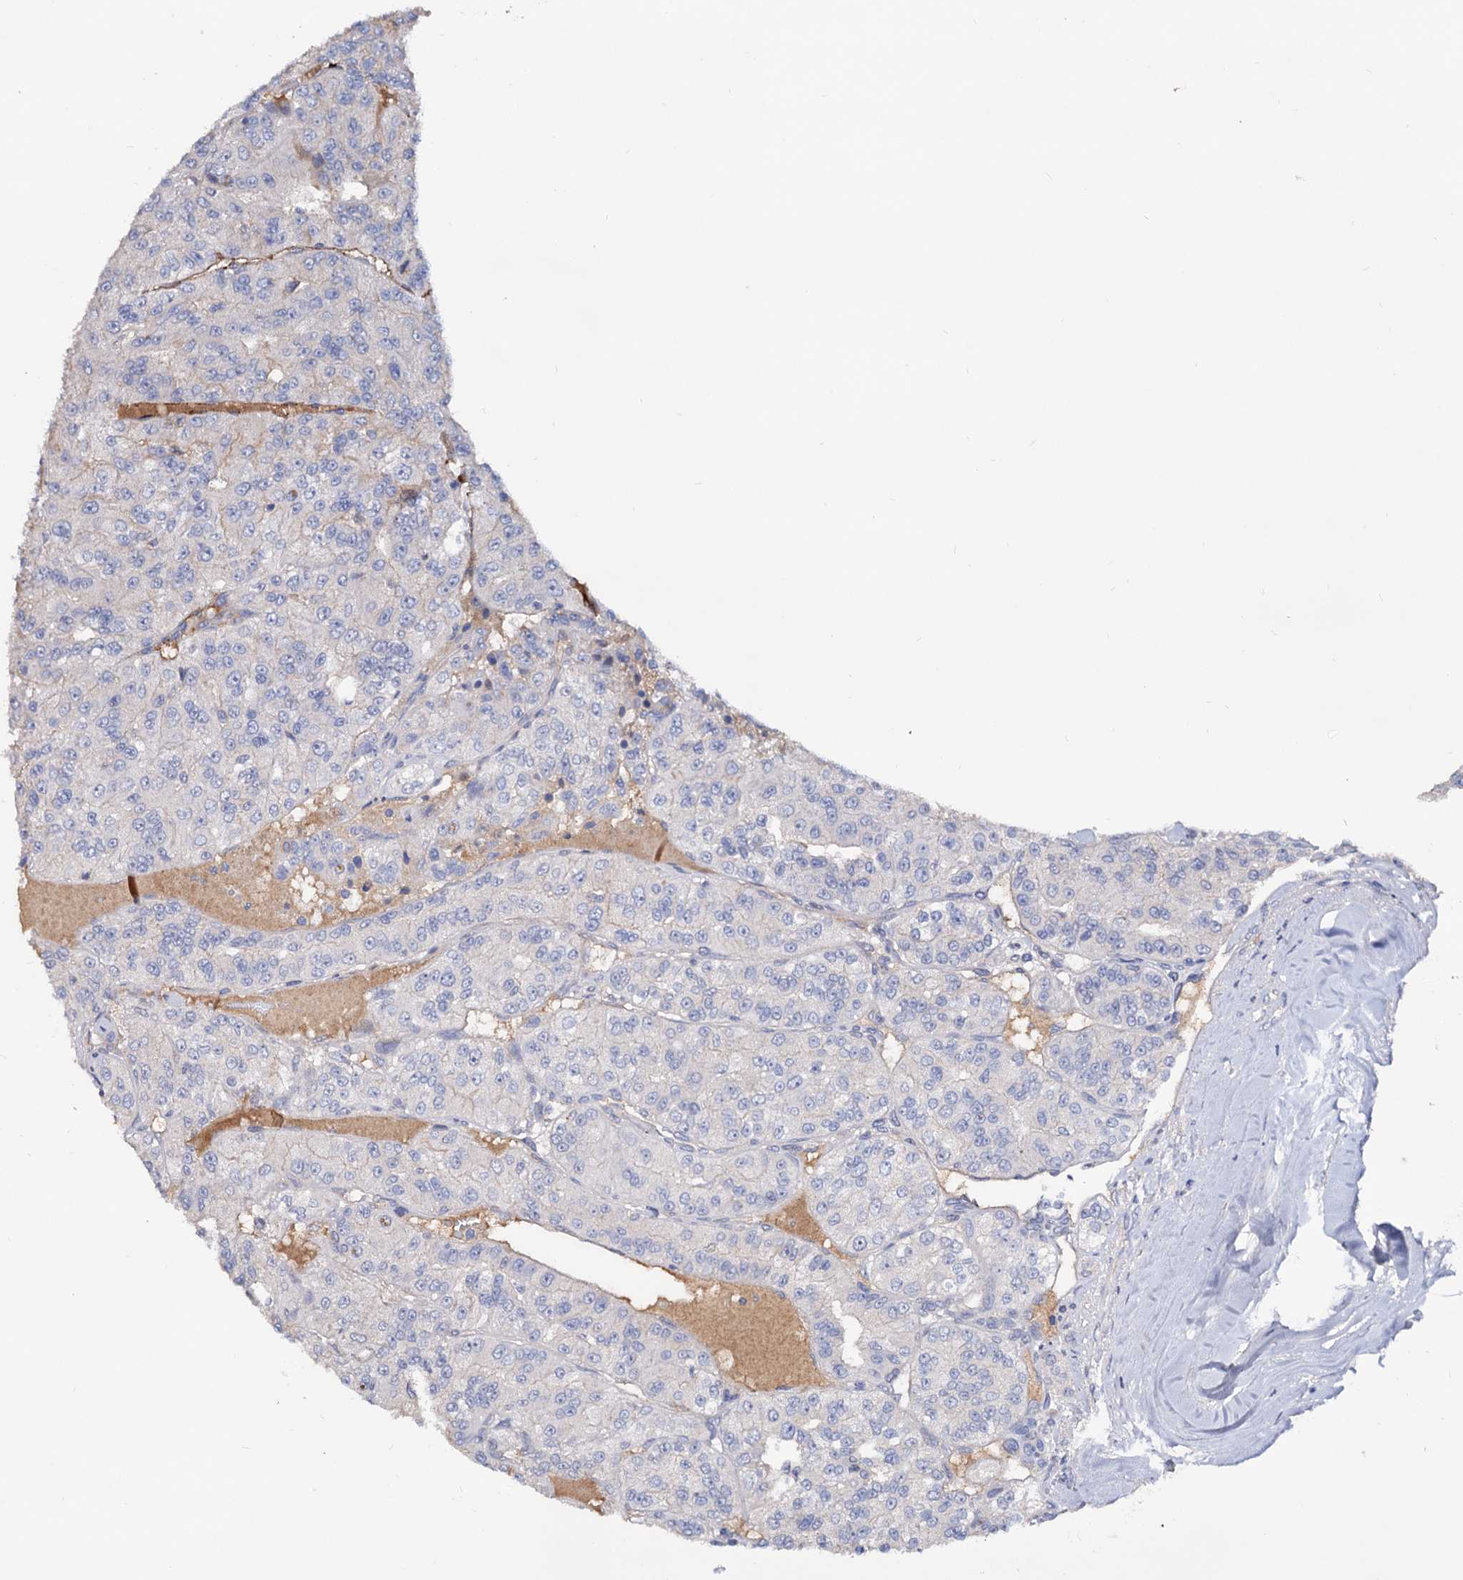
{"staining": {"intensity": "negative", "quantity": "none", "location": "none"}, "tissue": "renal cancer", "cell_type": "Tumor cells", "image_type": "cancer", "snomed": [{"axis": "morphology", "description": "Adenocarcinoma, NOS"}, {"axis": "topography", "description": "Kidney"}], "caption": "The photomicrograph displays no significant expression in tumor cells of renal adenocarcinoma.", "gene": "NPAS4", "patient": {"sex": "female", "age": 63}}